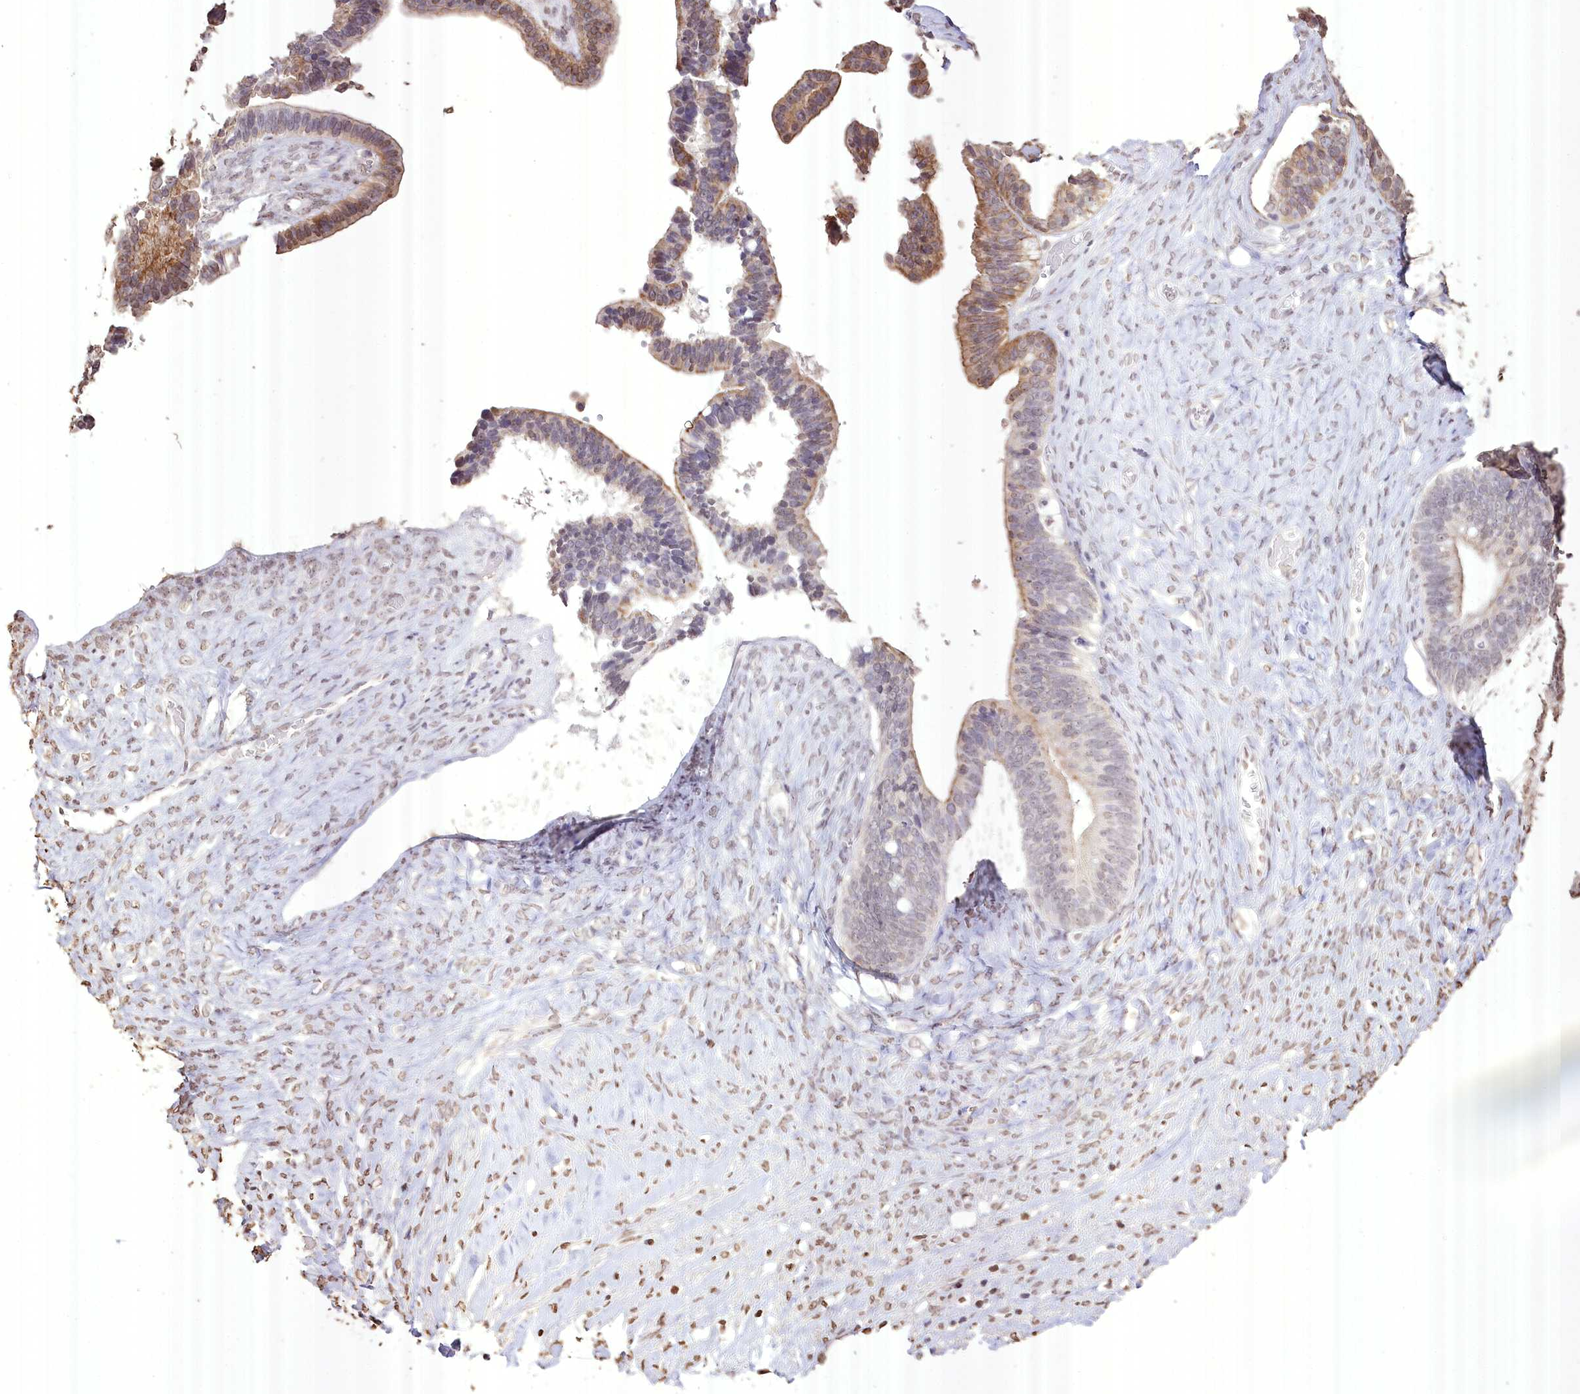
{"staining": {"intensity": "moderate", "quantity": "25%-75%", "location": "cytoplasmic/membranous"}, "tissue": "ovarian cancer", "cell_type": "Tumor cells", "image_type": "cancer", "snomed": [{"axis": "morphology", "description": "Cystadenocarcinoma, serous, NOS"}, {"axis": "topography", "description": "Ovary"}], "caption": "The micrograph reveals immunohistochemical staining of ovarian cancer. There is moderate cytoplasmic/membranous staining is seen in about 25%-75% of tumor cells.", "gene": "SLC39A10", "patient": {"sex": "female", "age": 56}}